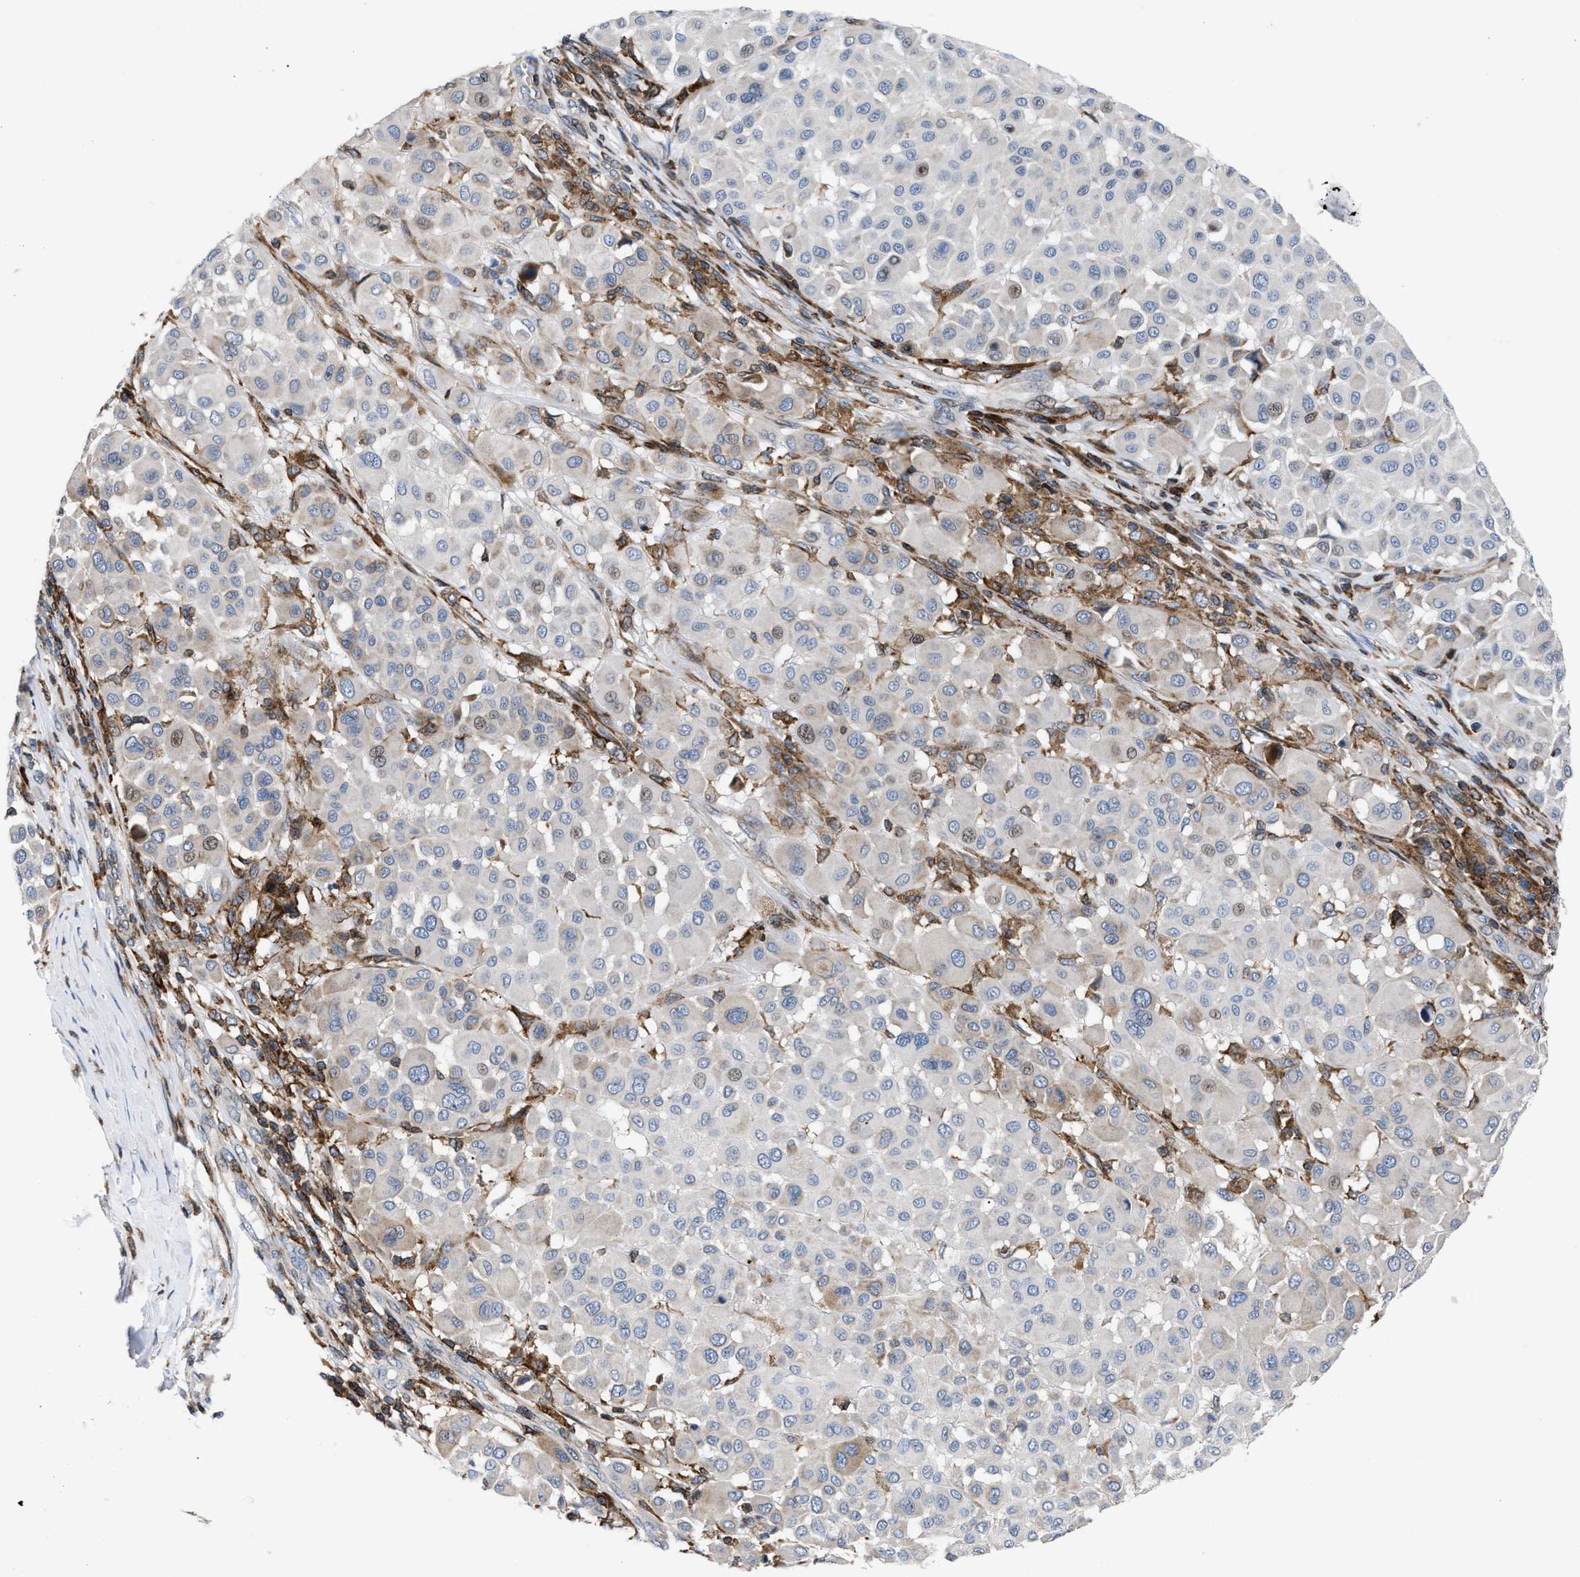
{"staining": {"intensity": "weak", "quantity": "<25%", "location": "nuclear"}, "tissue": "melanoma", "cell_type": "Tumor cells", "image_type": "cancer", "snomed": [{"axis": "morphology", "description": "Malignant melanoma, Metastatic site"}, {"axis": "topography", "description": "Soft tissue"}], "caption": "There is no significant positivity in tumor cells of malignant melanoma (metastatic site).", "gene": "ATP9A", "patient": {"sex": "male", "age": 41}}